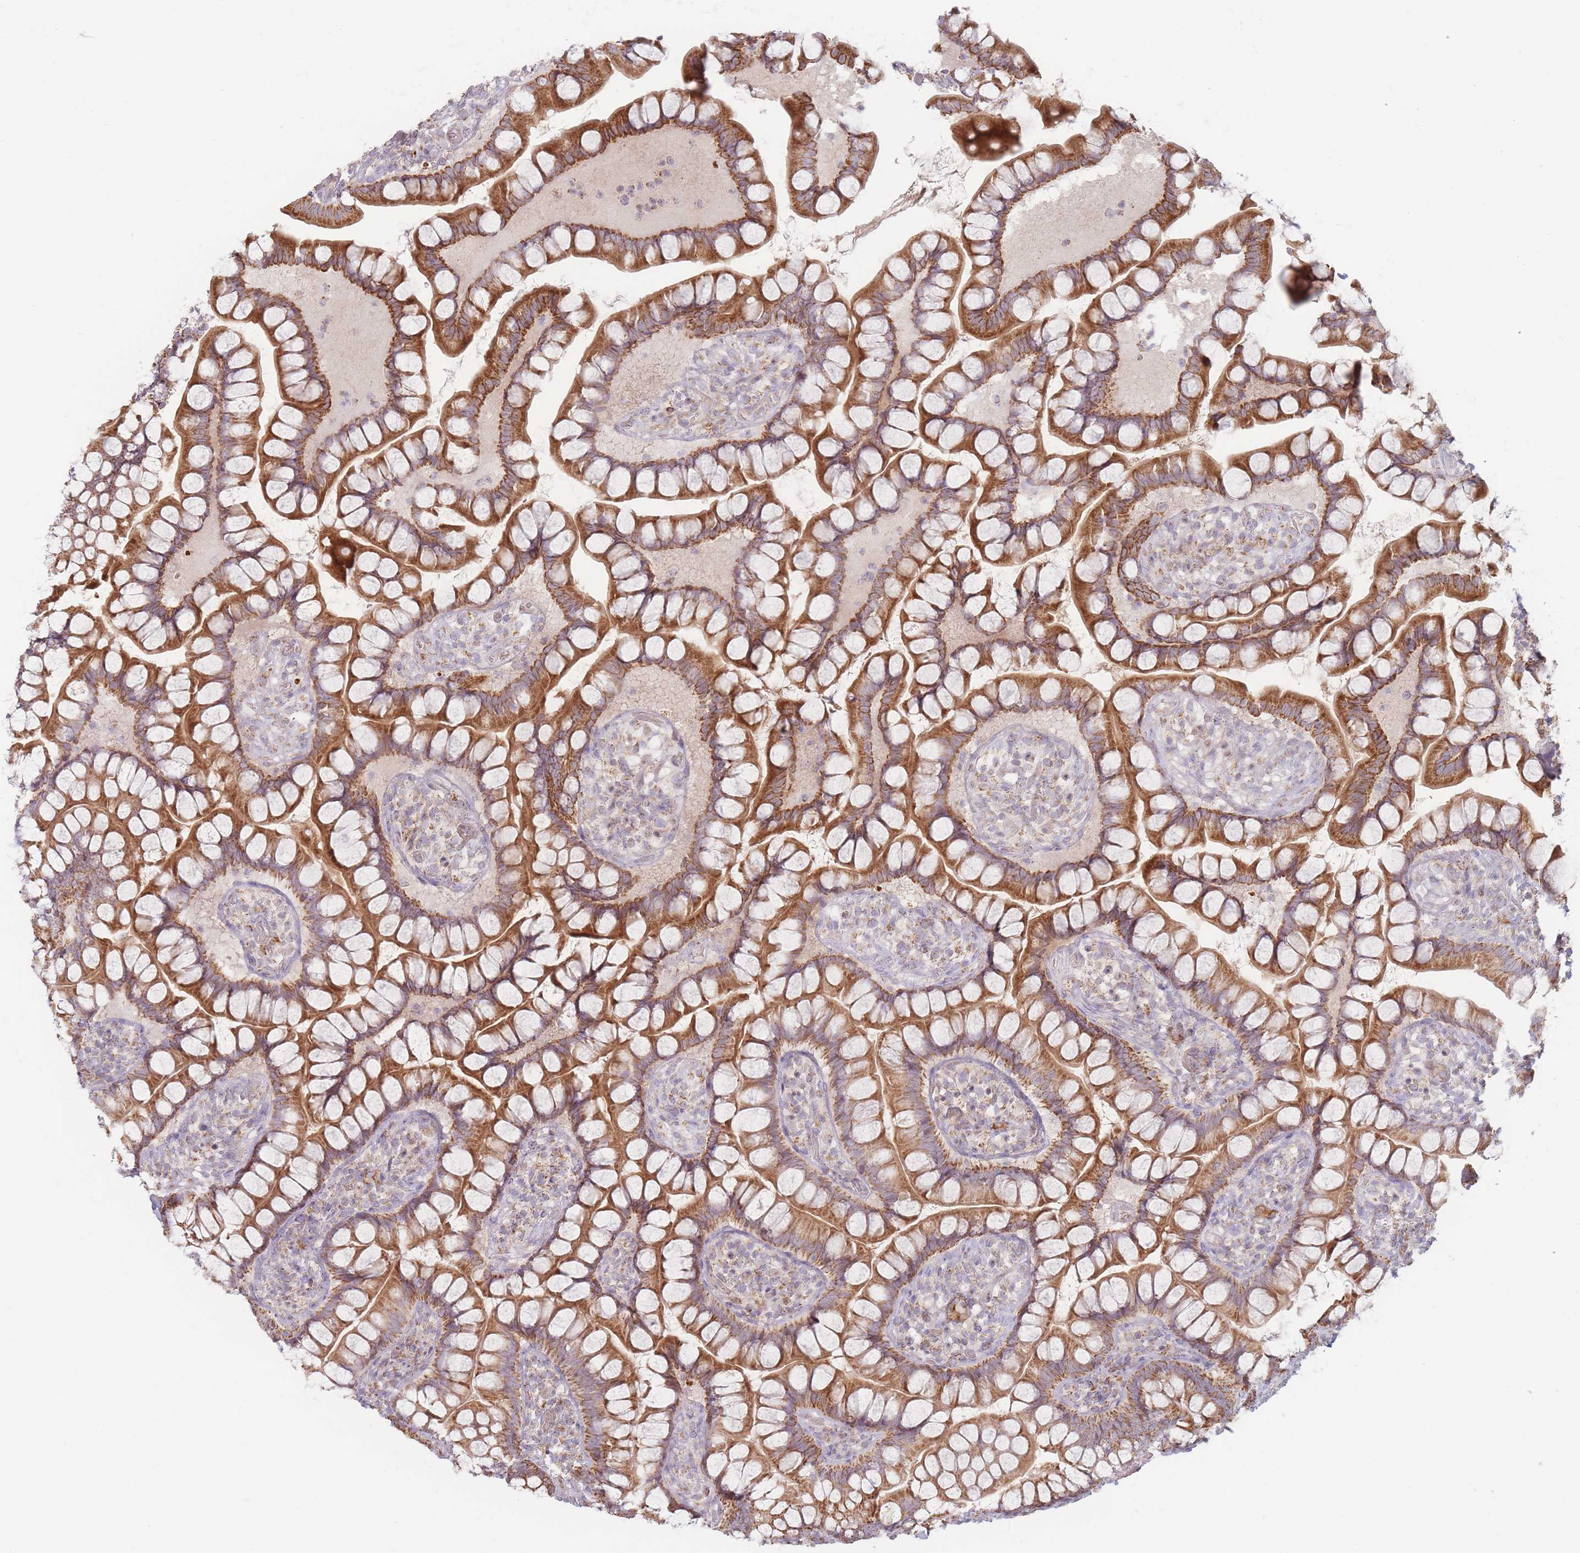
{"staining": {"intensity": "moderate", "quantity": ">75%", "location": "cytoplasmic/membranous"}, "tissue": "small intestine", "cell_type": "Glandular cells", "image_type": "normal", "snomed": [{"axis": "morphology", "description": "Normal tissue, NOS"}, {"axis": "topography", "description": "Small intestine"}], "caption": "Immunohistochemistry staining of benign small intestine, which displays medium levels of moderate cytoplasmic/membranous positivity in about >75% of glandular cells indicating moderate cytoplasmic/membranous protein positivity. The staining was performed using DAB (brown) for protein detection and nuclei were counterstained in hematoxylin (blue).", "gene": "ESRP2", "patient": {"sex": "male", "age": 70}}